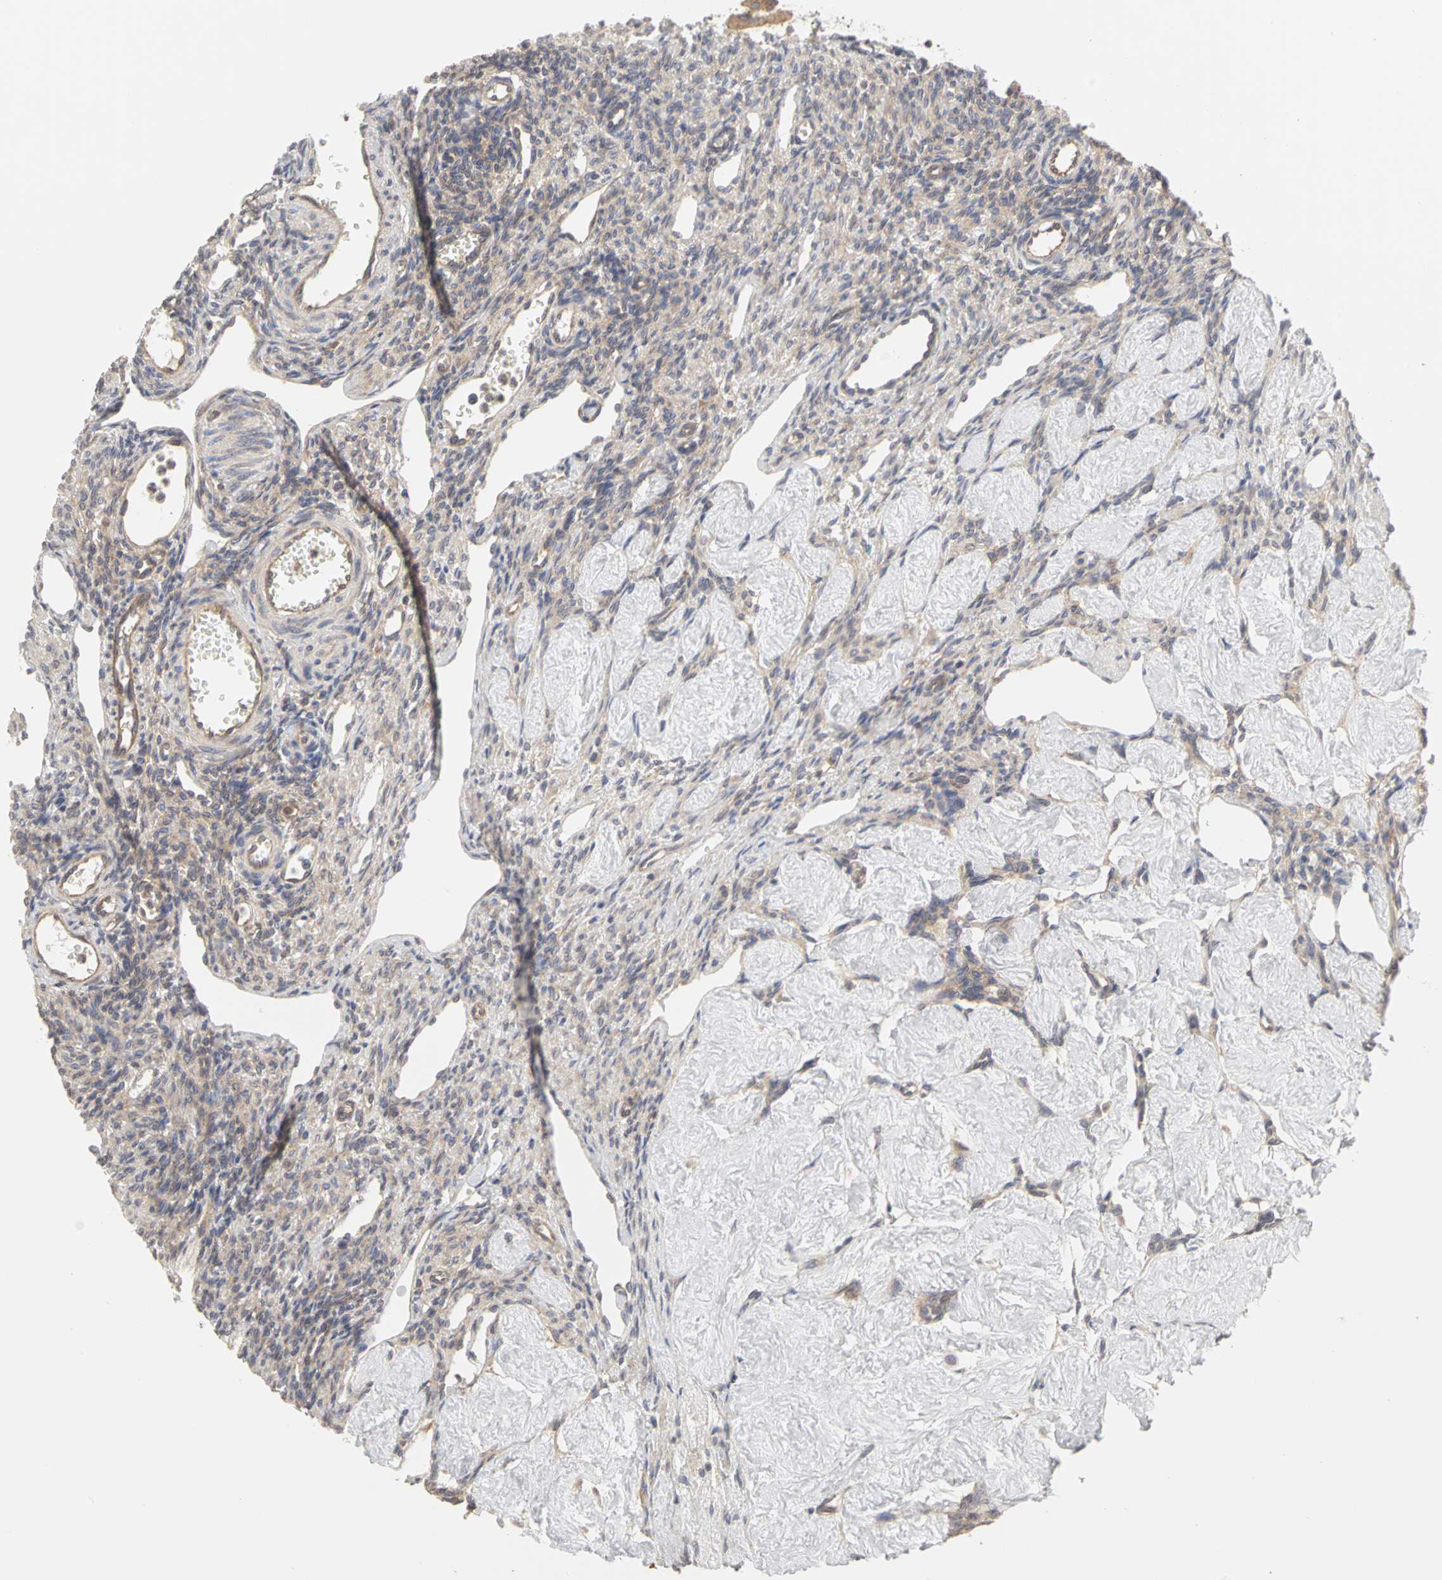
{"staining": {"intensity": "weak", "quantity": ">75%", "location": "cytoplasmic/membranous"}, "tissue": "ovary", "cell_type": "Ovarian stroma cells", "image_type": "normal", "snomed": [{"axis": "morphology", "description": "Normal tissue, NOS"}, {"axis": "topography", "description": "Ovary"}], "caption": "DAB (3,3'-diaminobenzidine) immunohistochemical staining of benign ovary displays weak cytoplasmic/membranous protein positivity in about >75% of ovarian stroma cells.", "gene": "IRAK1", "patient": {"sex": "female", "age": 33}}